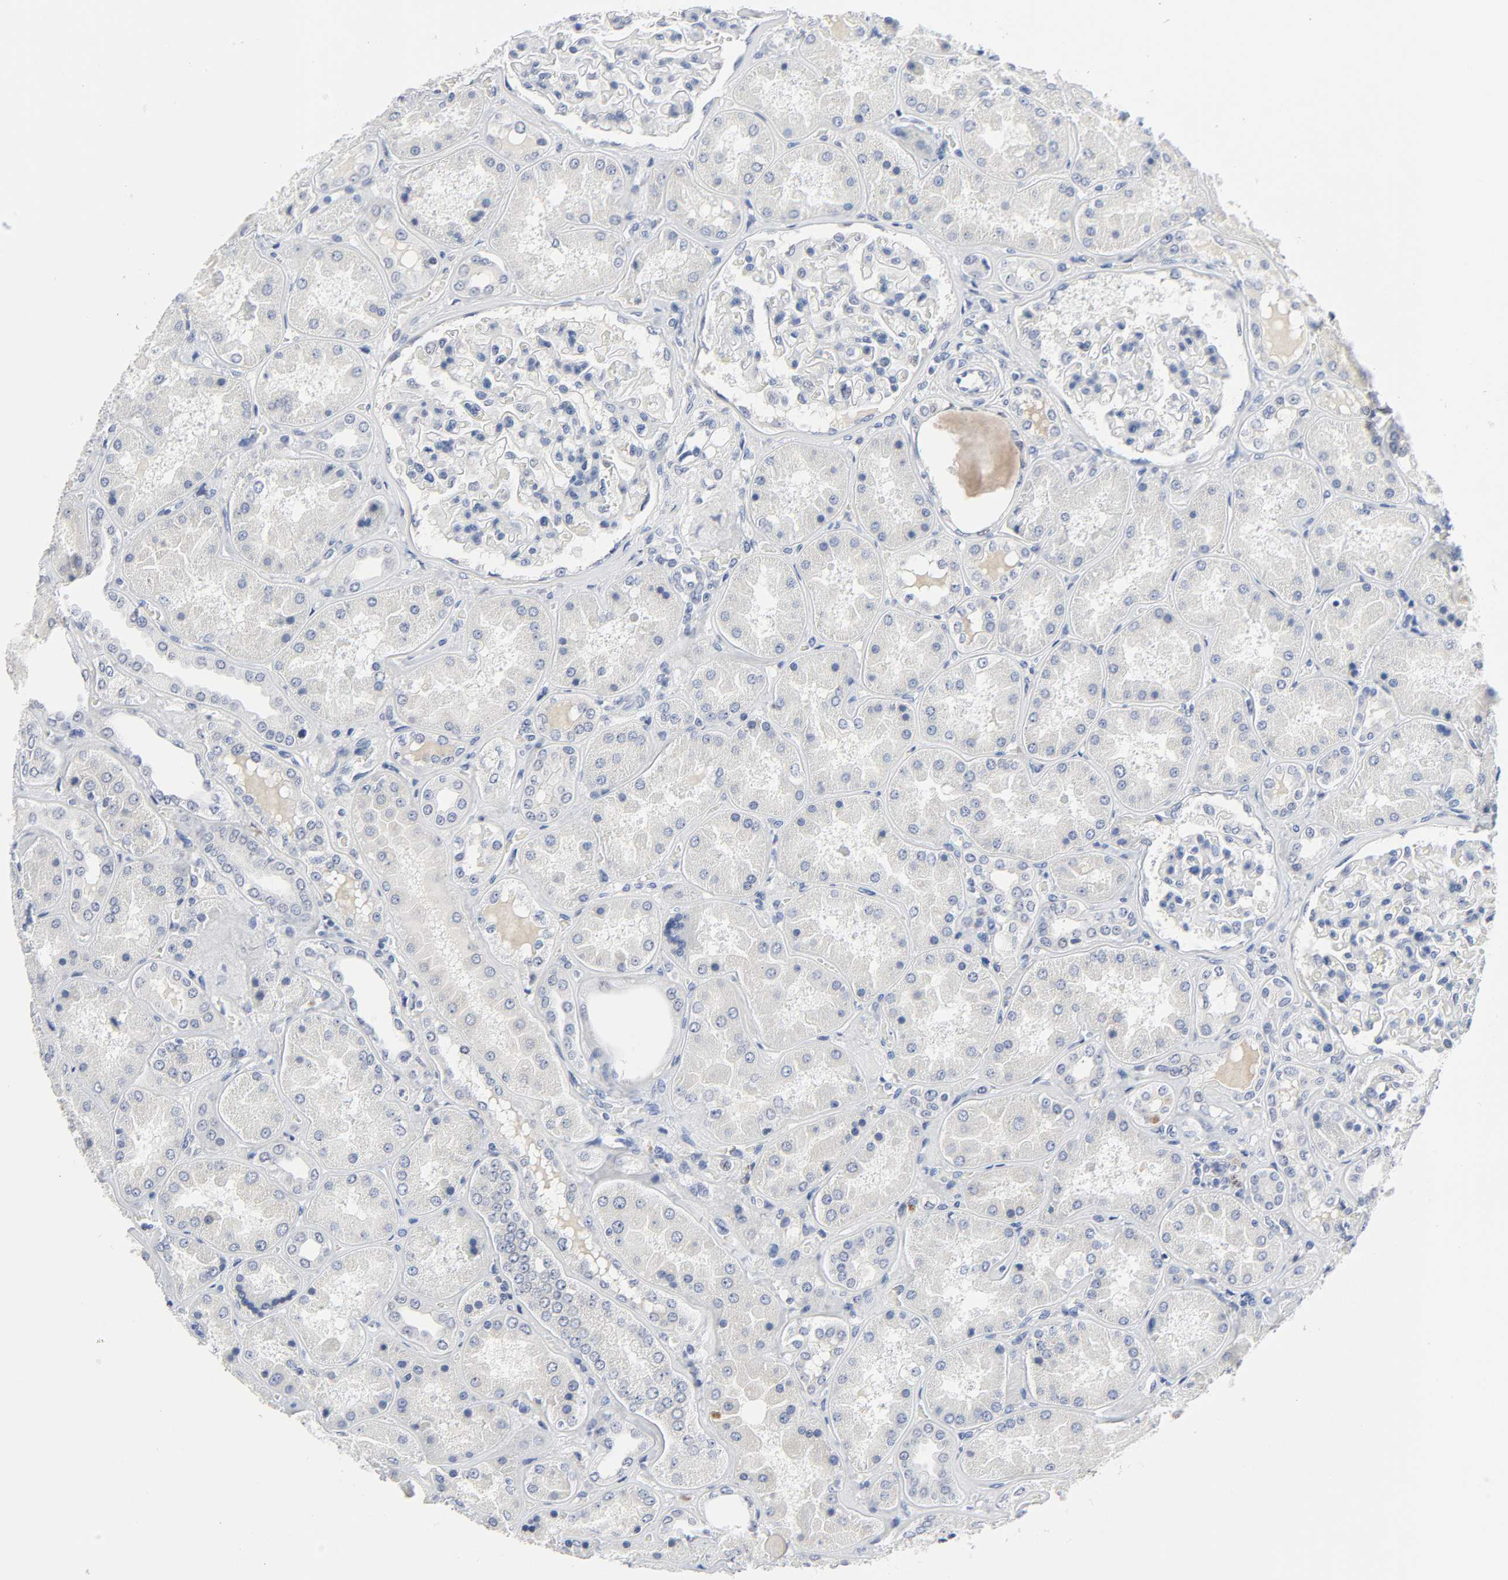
{"staining": {"intensity": "weak", "quantity": "<25%", "location": "nuclear"}, "tissue": "kidney", "cell_type": "Cells in glomeruli", "image_type": "normal", "snomed": [{"axis": "morphology", "description": "Normal tissue, NOS"}, {"axis": "topography", "description": "Kidney"}], "caption": "This is an IHC histopathology image of benign human kidney. There is no positivity in cells in glomeruli.", "gene": "WEE1", "patient": {"sex": "female", "age": 56}}